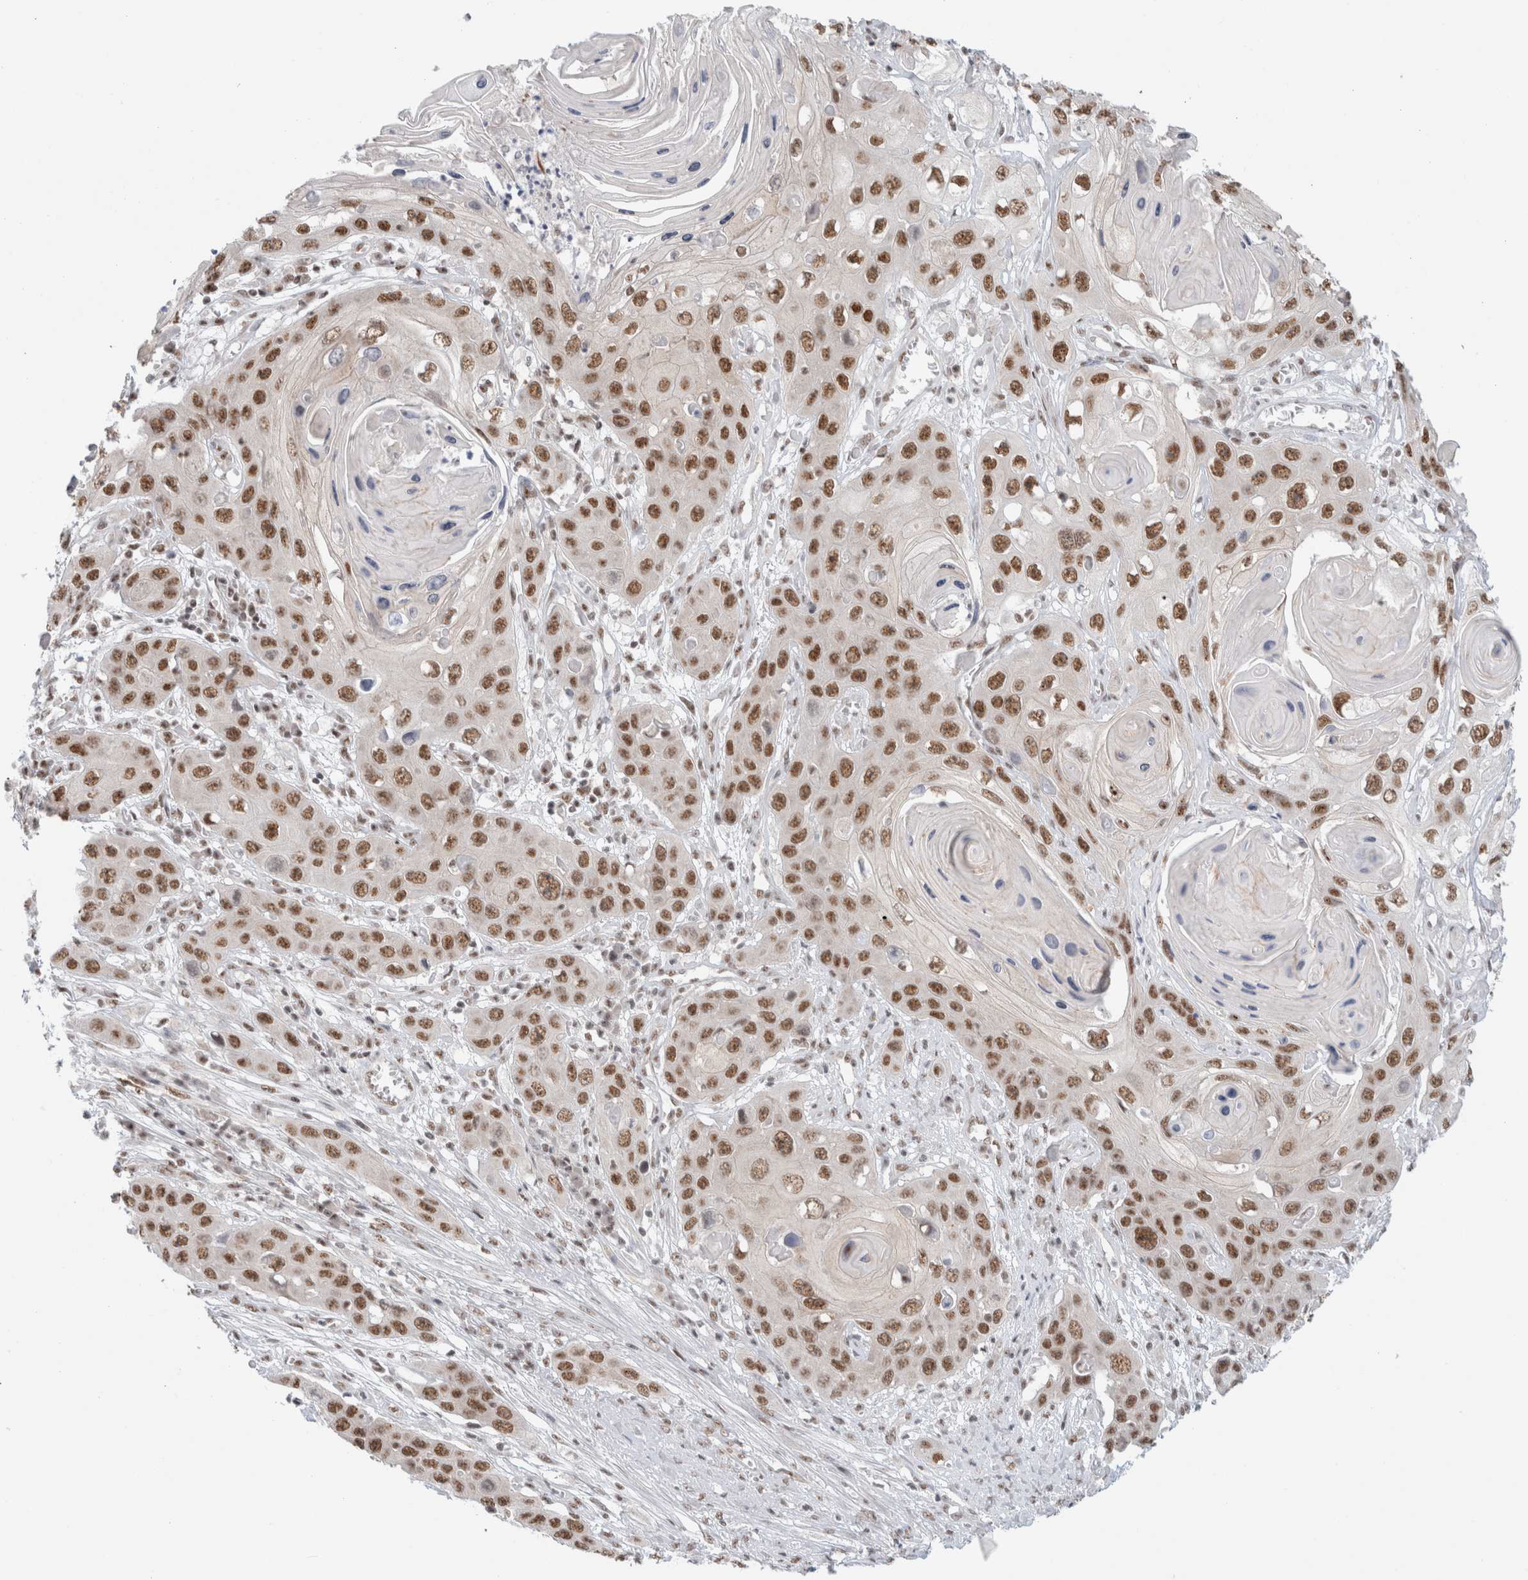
{"staining": {"intensity": "strong", "quantity": ">75%", "location": "nuclear"}, "tissue": "skin cancer", "cell_type": "Tumor cells", "image_type": "cancer", "snomed": [{"axis": "morphology", "description": "Squamous cell carcinoma, NOS"}, {"axis": "topography", "description": "Skin"}], "caption": "About >75% of tumor cells in skin cancer exhibit strong nuclear protein staining as visualized by brown immunohistochemical staining.", "gene": "TRMT12", "patient": {"sex": "male", "age": 55}}